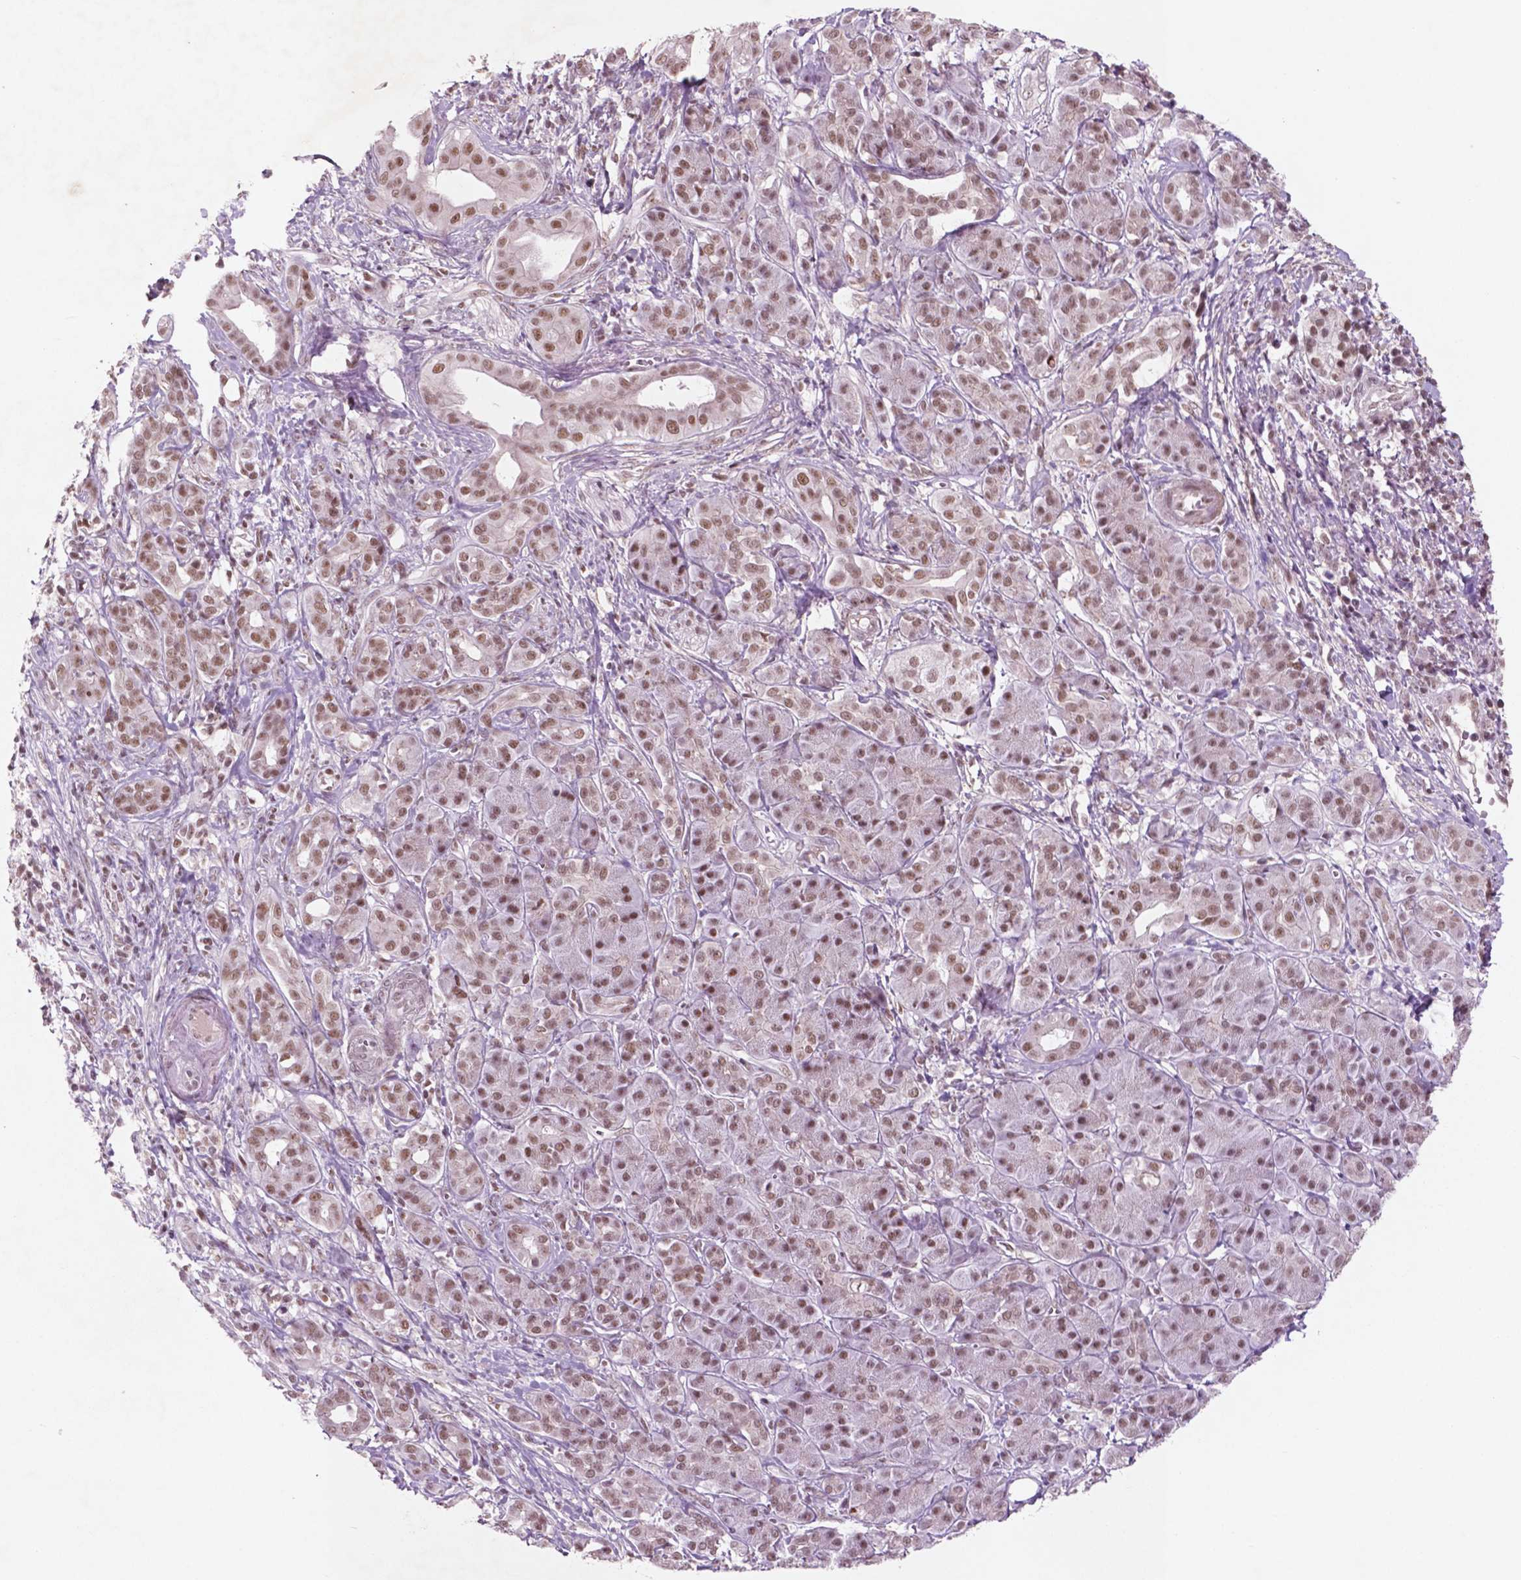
{"staining": {"intensity": "moderate", "quantity": ">75%", "location": "nuclear"}, "tissue": "pancreatic cancer", "cell_type": "Tumor cells", "image_type": "cancer", "snomed": [{"axis": "morphology", "description": "Adenocarcinoma, NOS"}, {"axis": "topography", "description": "Pancreas"}], "caption": "This histopathology image demonstrates IHC staining of human pancreatic cancer (adenocarcinoma), with medium moderate nuclear expression in approximately >75% of tumor cells.", "gene": "CTR9", "patient": {"sex": "male", "age": 61}}